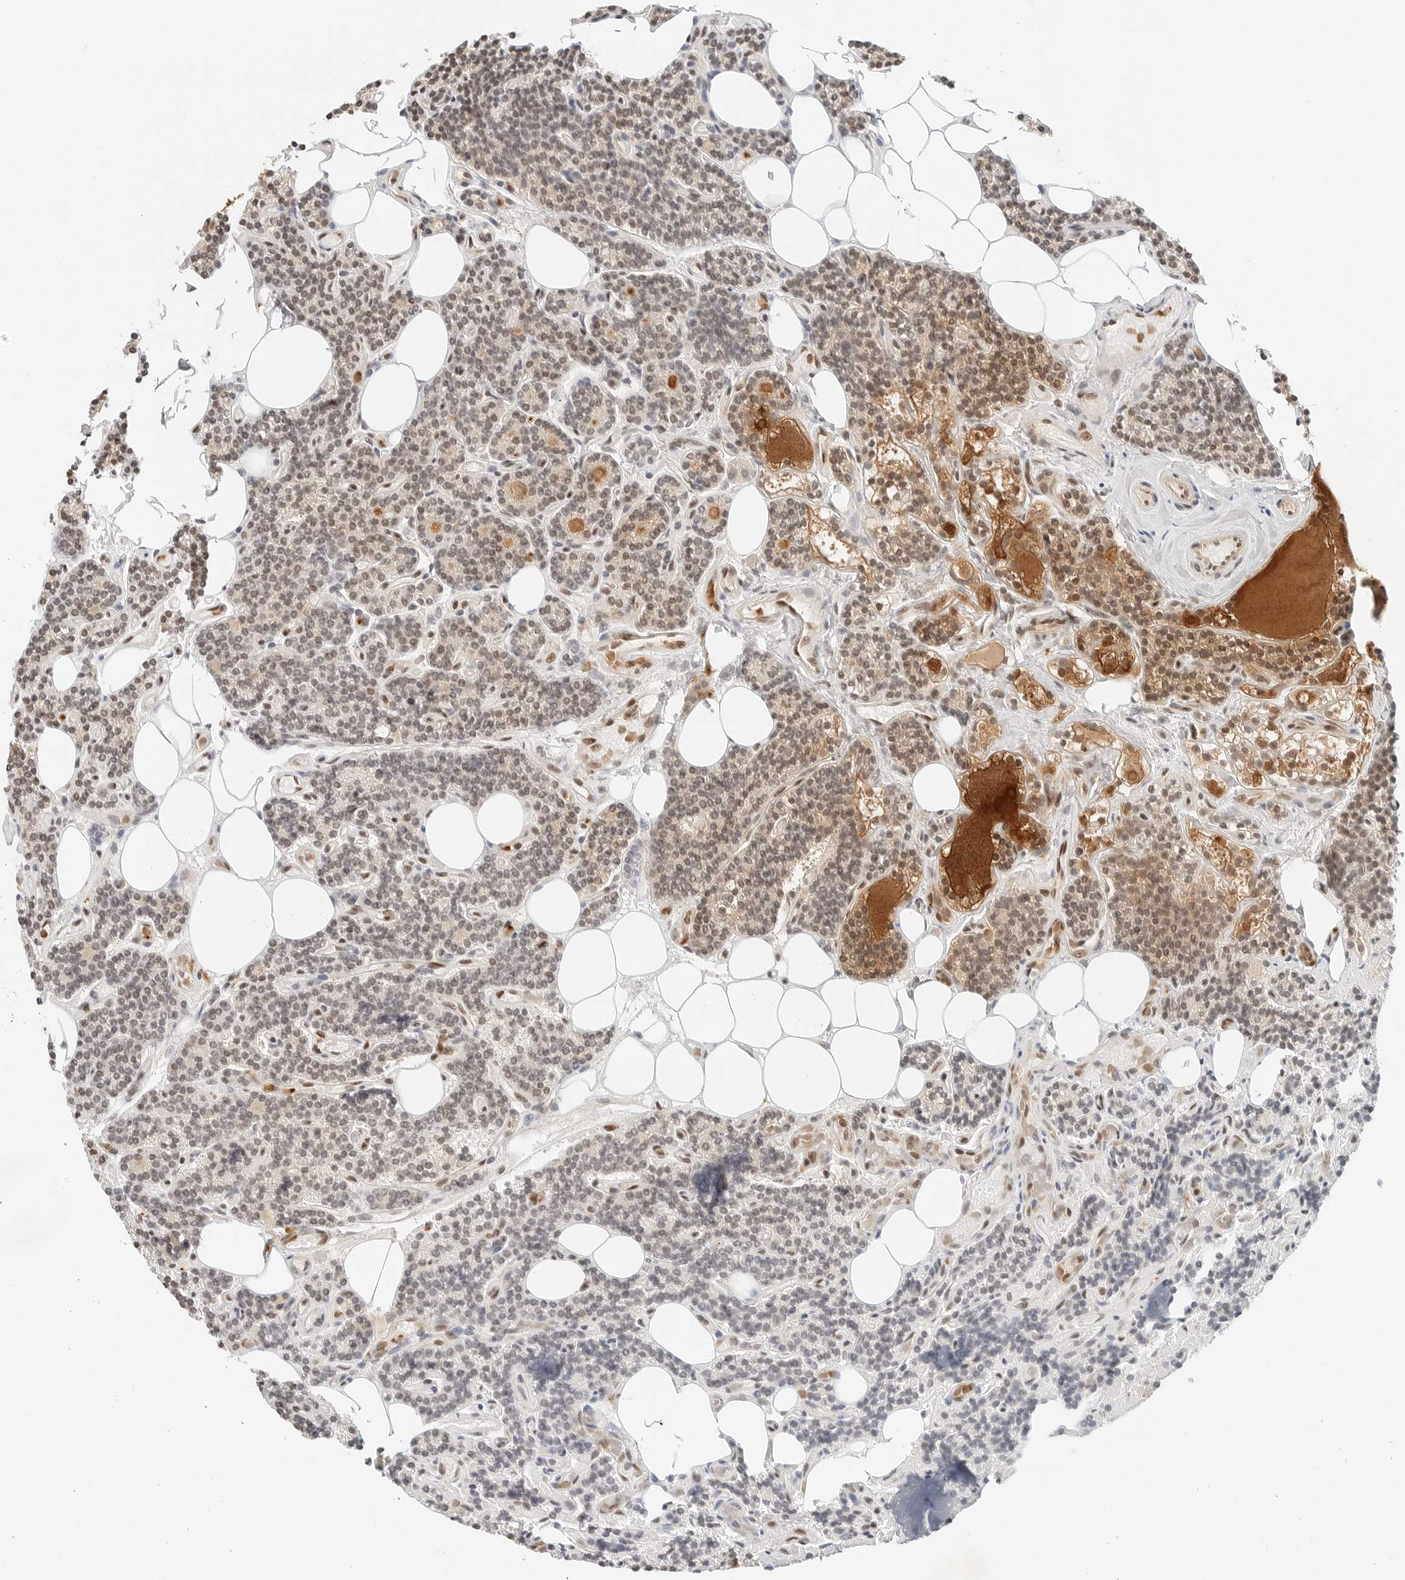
{"staining": {"intensity": "weak", "quantity": "25%-75%", "location": "nuclear"}, "tissue": "parathyroid gland", "cell_type": "Glandular cells", "image_type": "normal", "snomed": [{"axis": "morphology", "description": "Normal tissue, NOS"}, {"axis": "topography", "description": "Parathyroid gland"}], "caption": "Weak nuclear positivity is present in about 25%-75% of glandular cells in unremarkable parathyroid gland.", "gene": "CRTC2", "patient": {"sex": "female", "age": 43}}